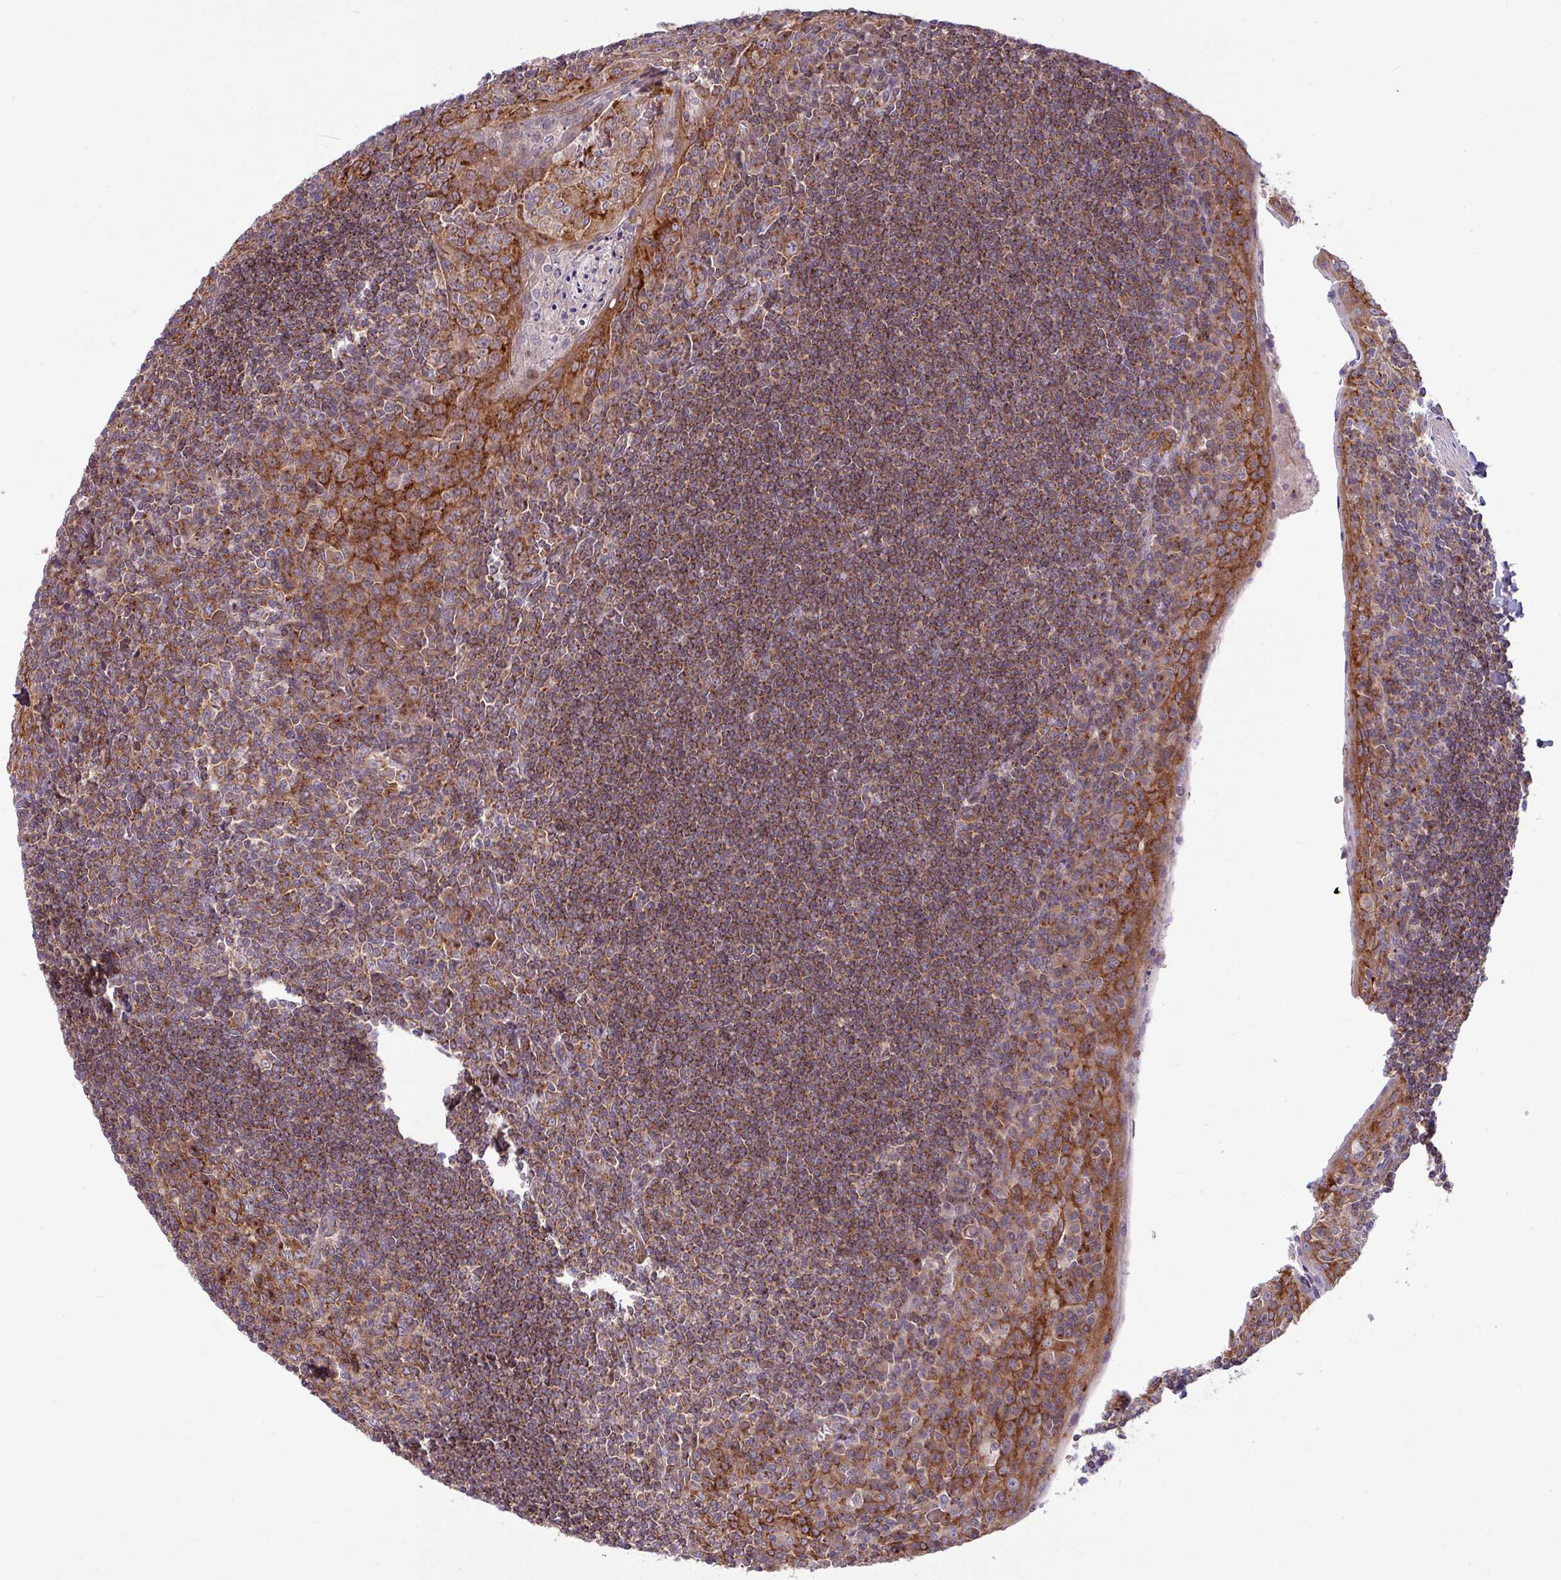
{"staining": {"intensity": "strong", "quantity": ">75%", "location": "cytoplasmic/membranous"}, "tissue": "tonsil", "cell_type": "Germinal center cells", "image_type": "normal", "snomed": [{"axis": "morphology", "description": "Normal tissue, NOS"}, {"axis": "topography", "description": "Tonsil"}], "caption": "This is an image of IHC staining of benign tonsil, which shows strong staining in the cytoplasmic/membranous of germinal center cells.", "gene": "LSM12", "patient": {"sex": "male", "age": 27}}